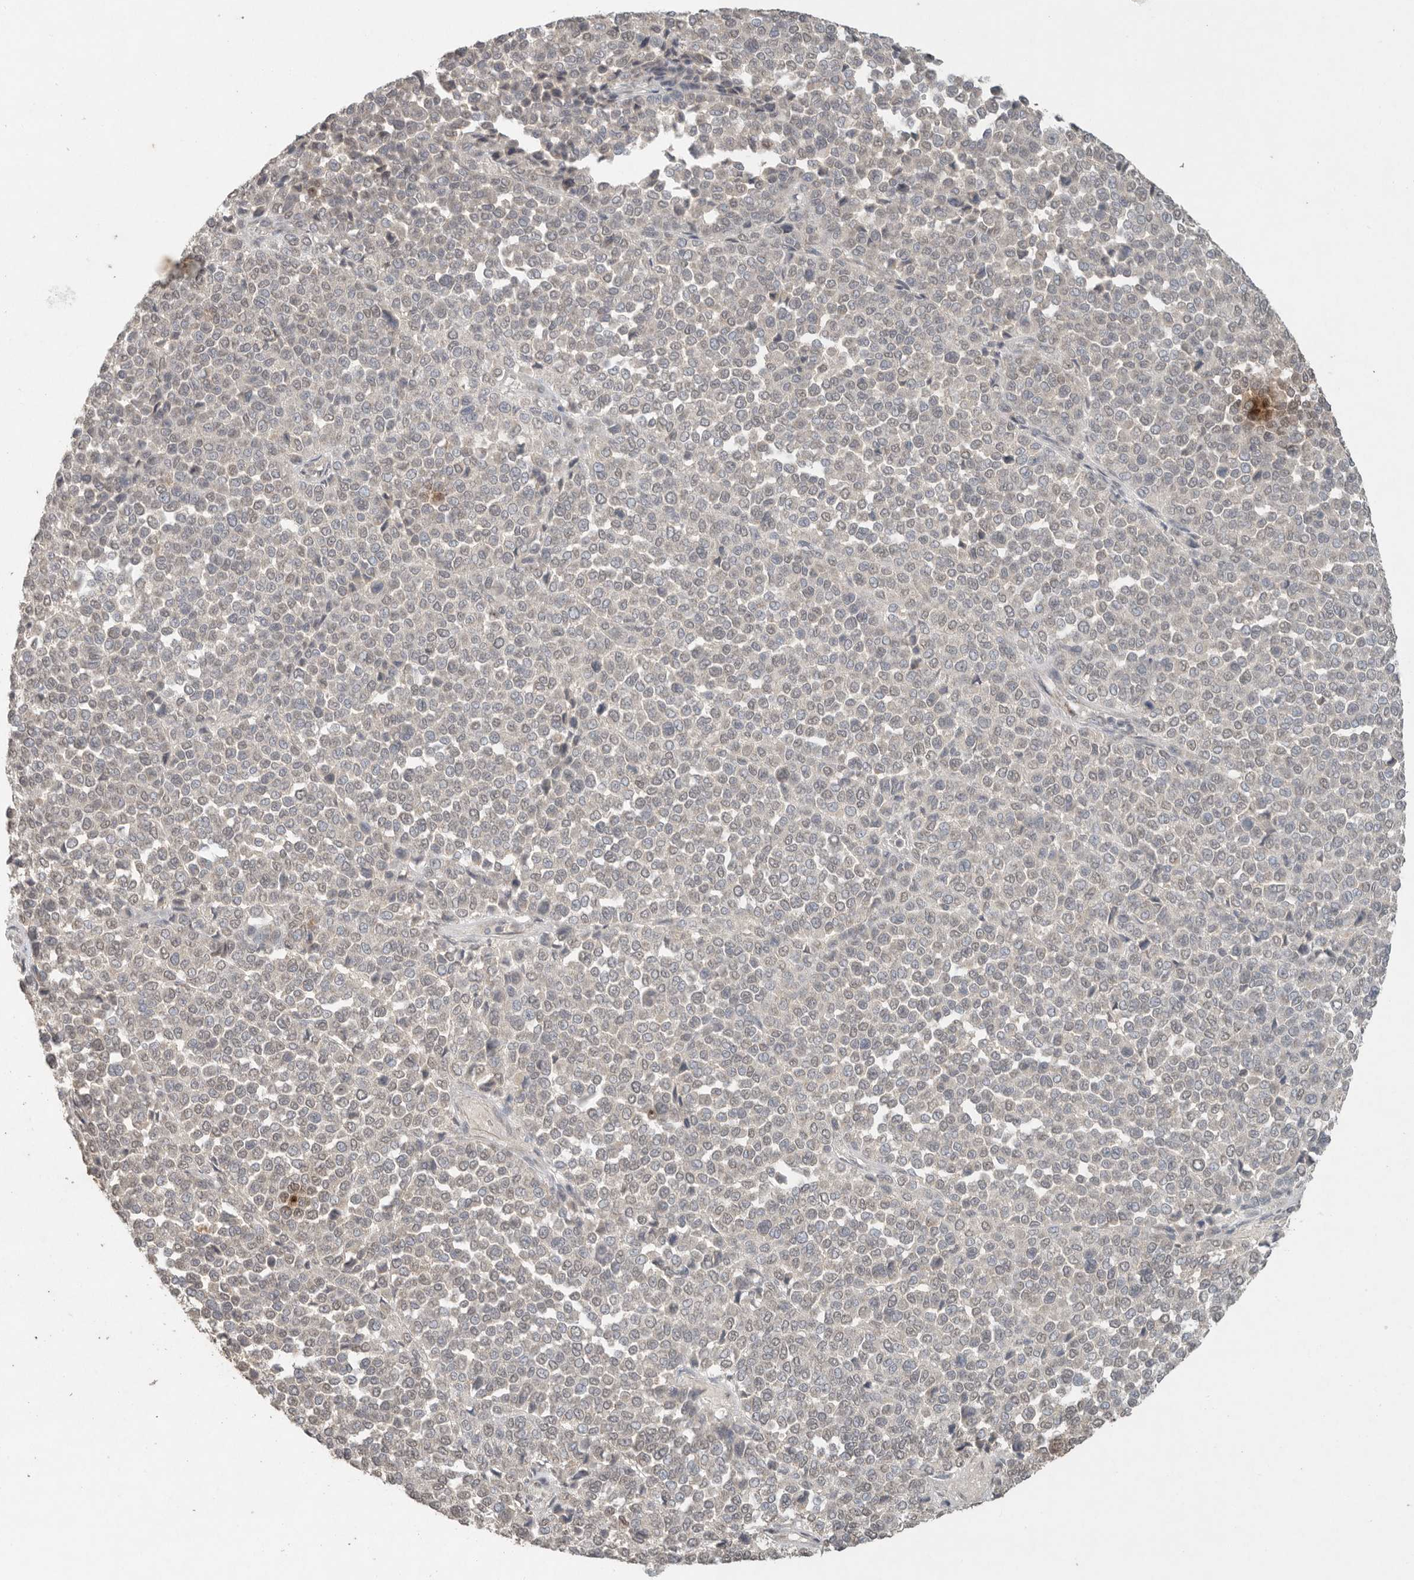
{"staining": {"intensity": "negative", "quantity": "none", "location": "none"}, "tissue": "melanoma", "cell_type": "Tumor cells", "image_type": "cancer", "snomed": [{"axis": "morphology", "description": "Malignant melanoma, Metastatic site"}, {"axis": "topography", "description": "Pancreas"}], "caption": "Melanoma was stained to show a protein in brown. There is no significant expression in tumor cells.", "gene": "KLK5", "patient": {"sex": "female", "age": 30}}